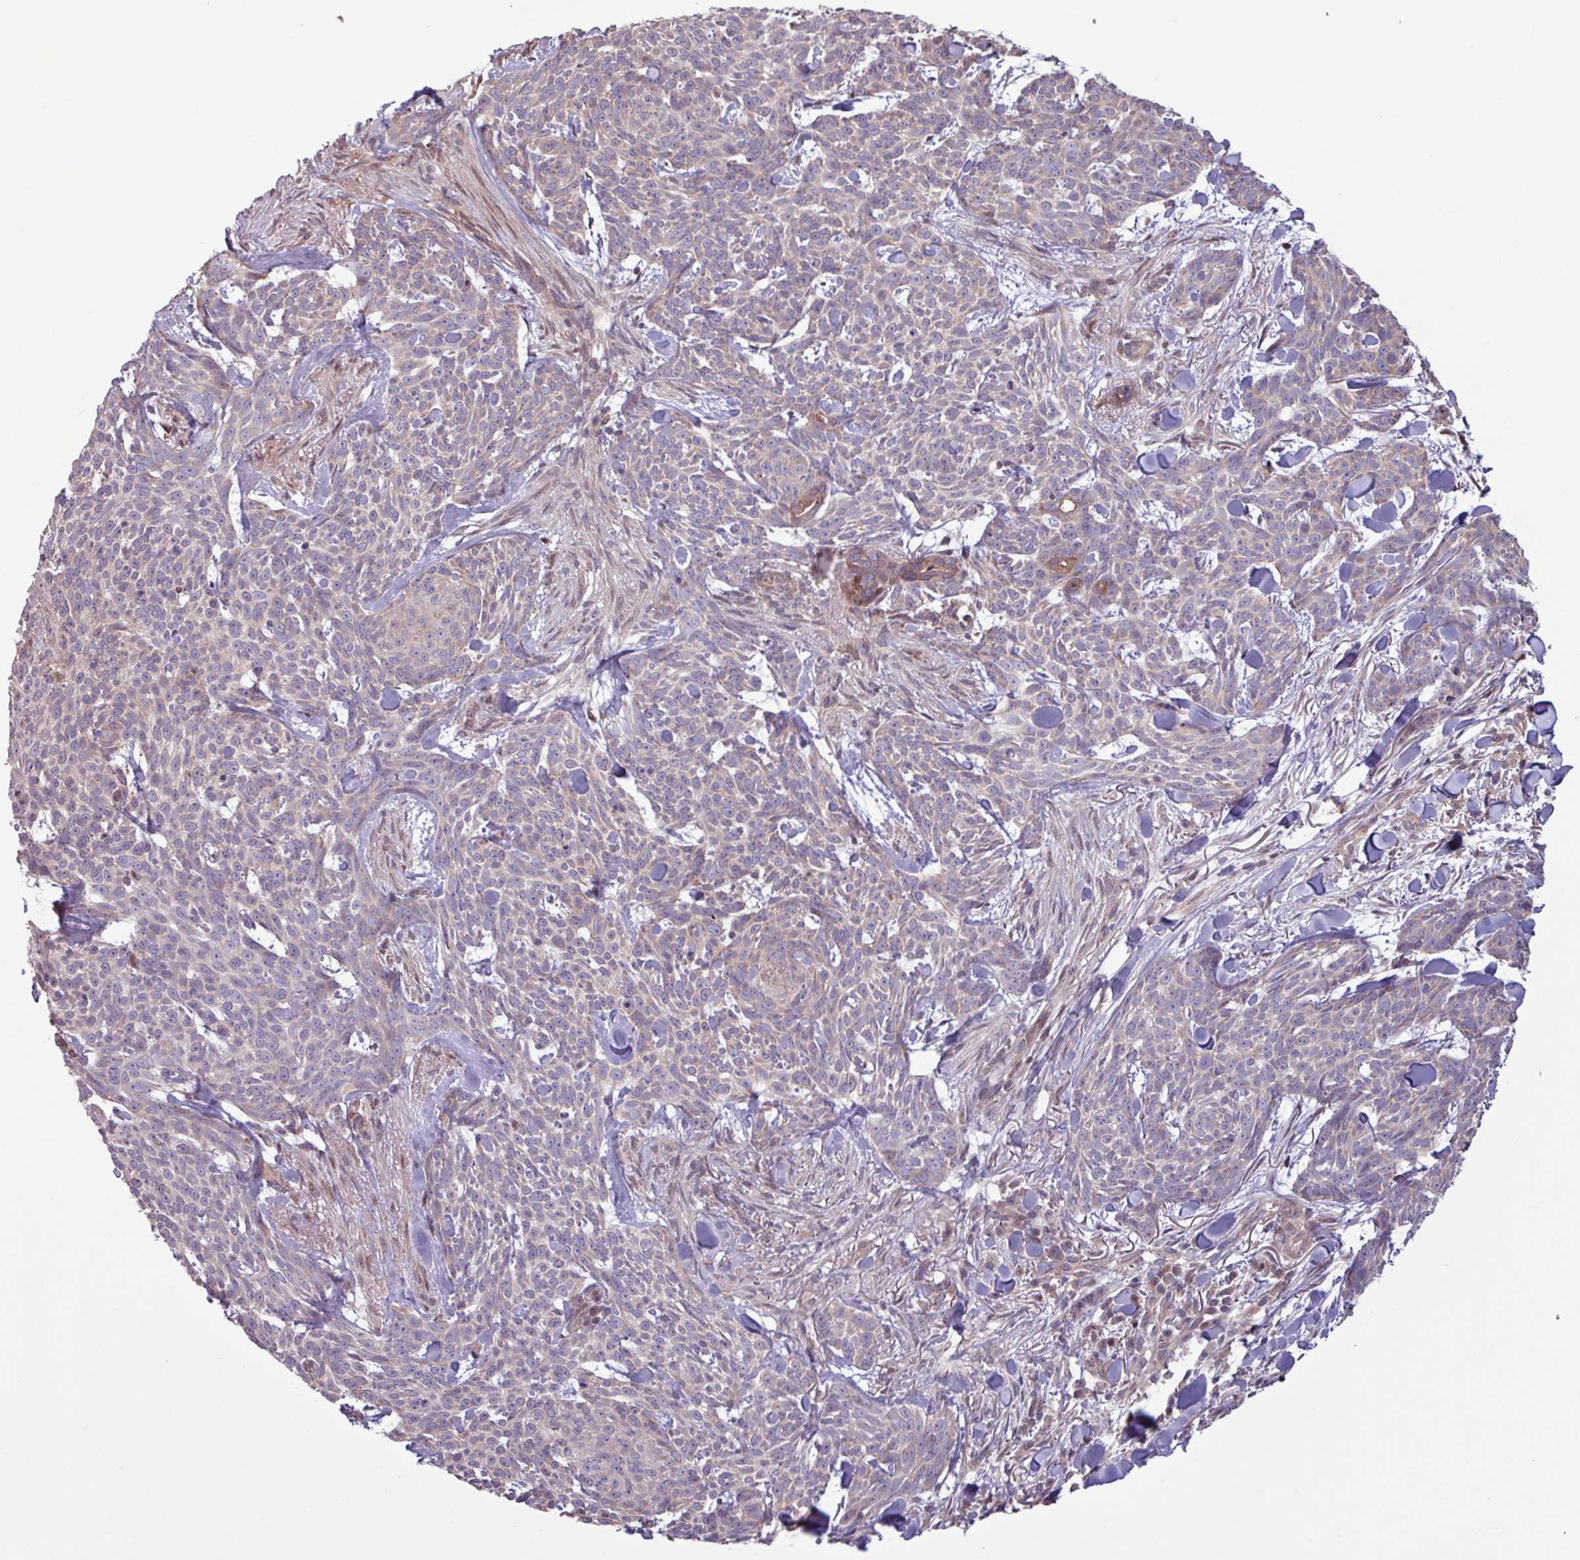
{"staining": {"intensity": "weak", "quantity": "<25%", "location": "cytoplasmic/membranous"}, "tissue": "skin cancer", "cell_type": "Tumor cells", "image_type": "cancer", "snomed": [{"axis": "morphology", "description": "Basal cell carcinoma"}, {"axis": "topography", "description": "Skin"}], "caption": "Human basal cell carcinoma (skin) stained for a protein using immunohistochemistry (IHC) demonstrates no expression in tumor cells.", "gene": "PDPR", "patient": {"sex": "female", "age": 93}}